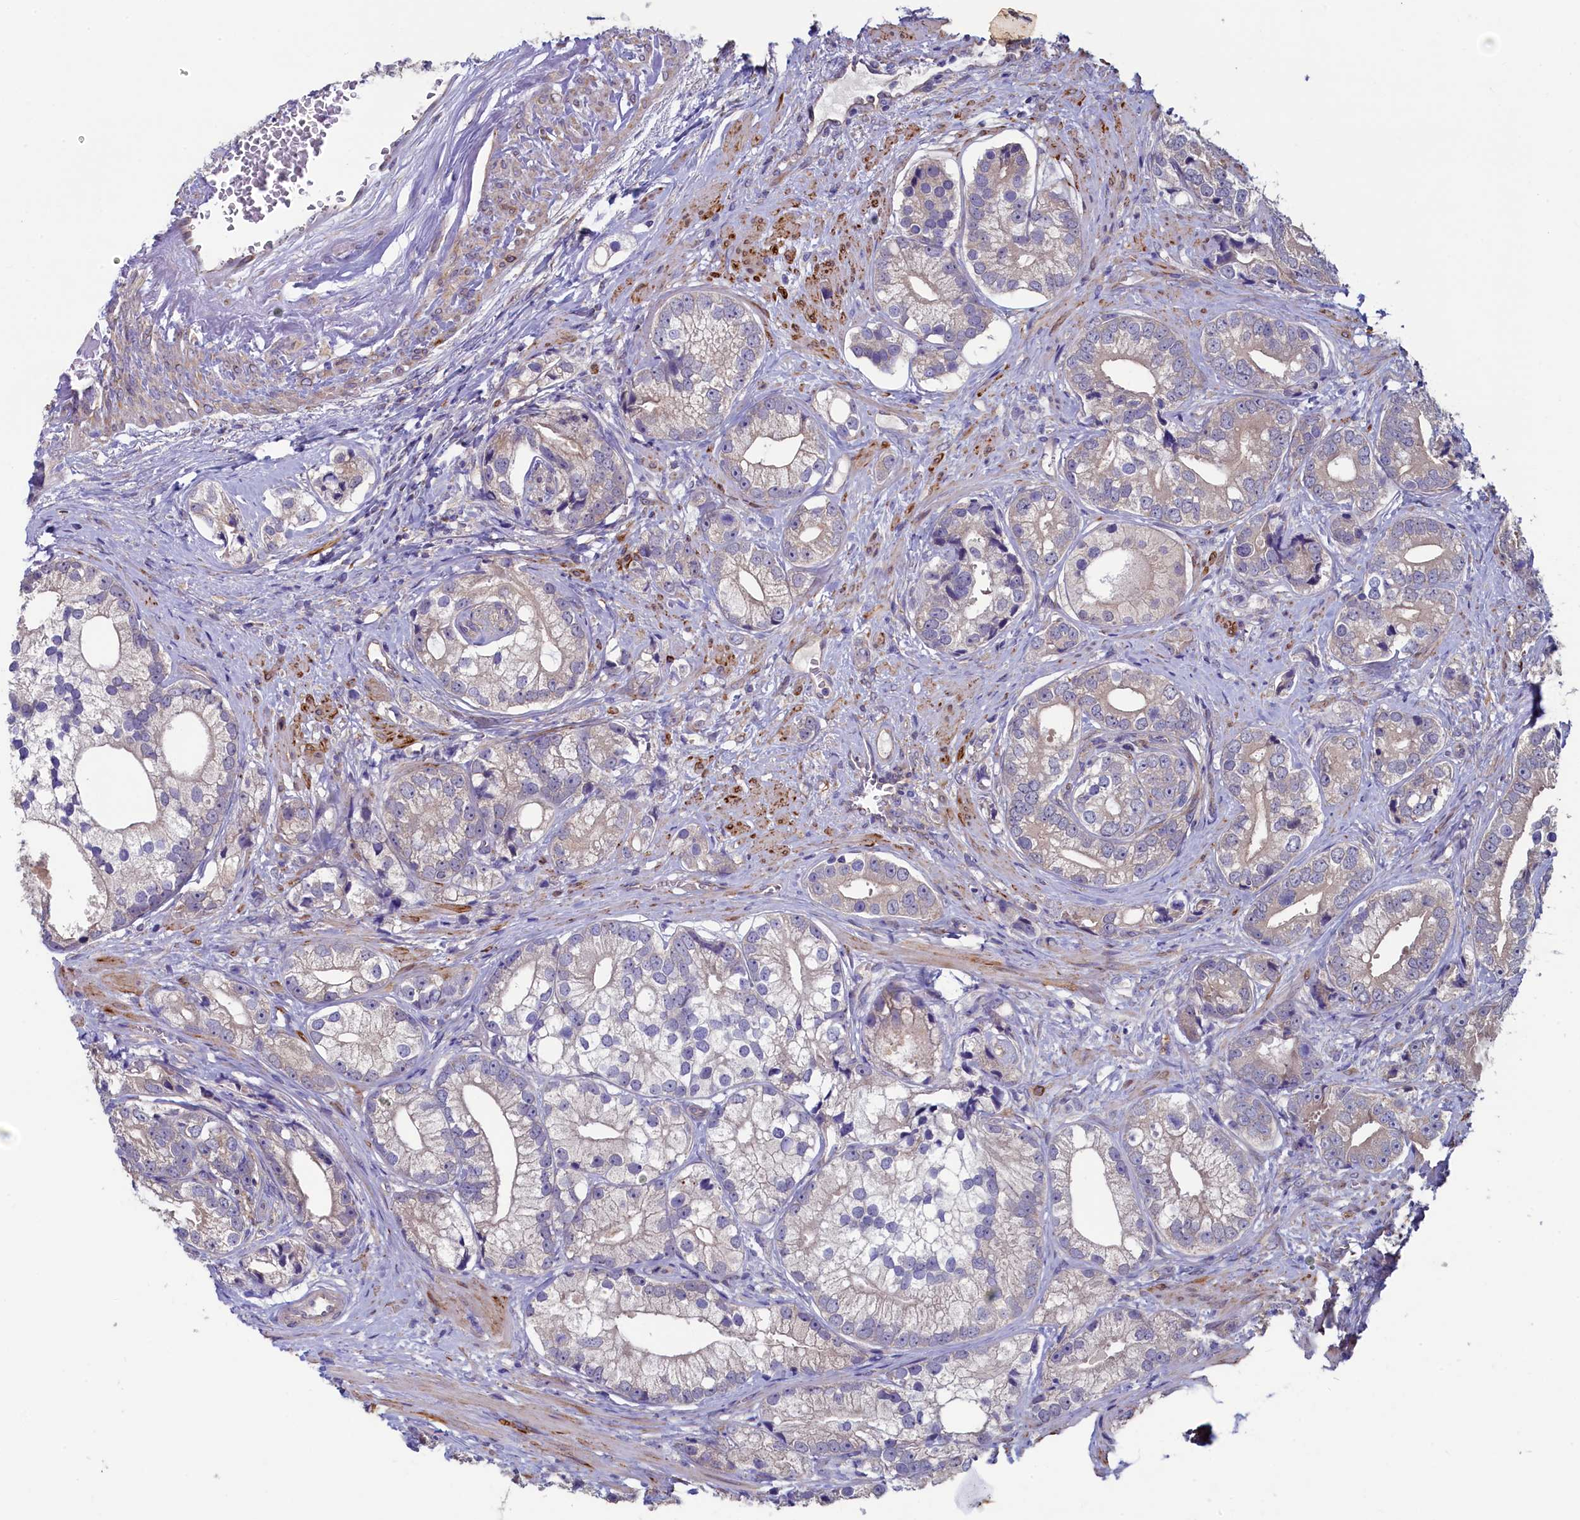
{"staining": {"intensity": "weak", "quantity": "<25%", "location": "cytoplasmic/membranous"}, "tissue": "prostate cancer", "cell_type": "Tumor cells", "image_type": "cancer", "snomed": [{"axis": "morphology", "description": "Adenocarcinoma, High grade"}, {"axis": "topography", "description": "Prostate"}], "caption": "Protein analysis of adenocarcinoma (high-grade) (prostate) demonstrates no significant positivity in tumor cells.", "gene": "SPATA2L", "patient": {"sex": "male", "age": 75}}